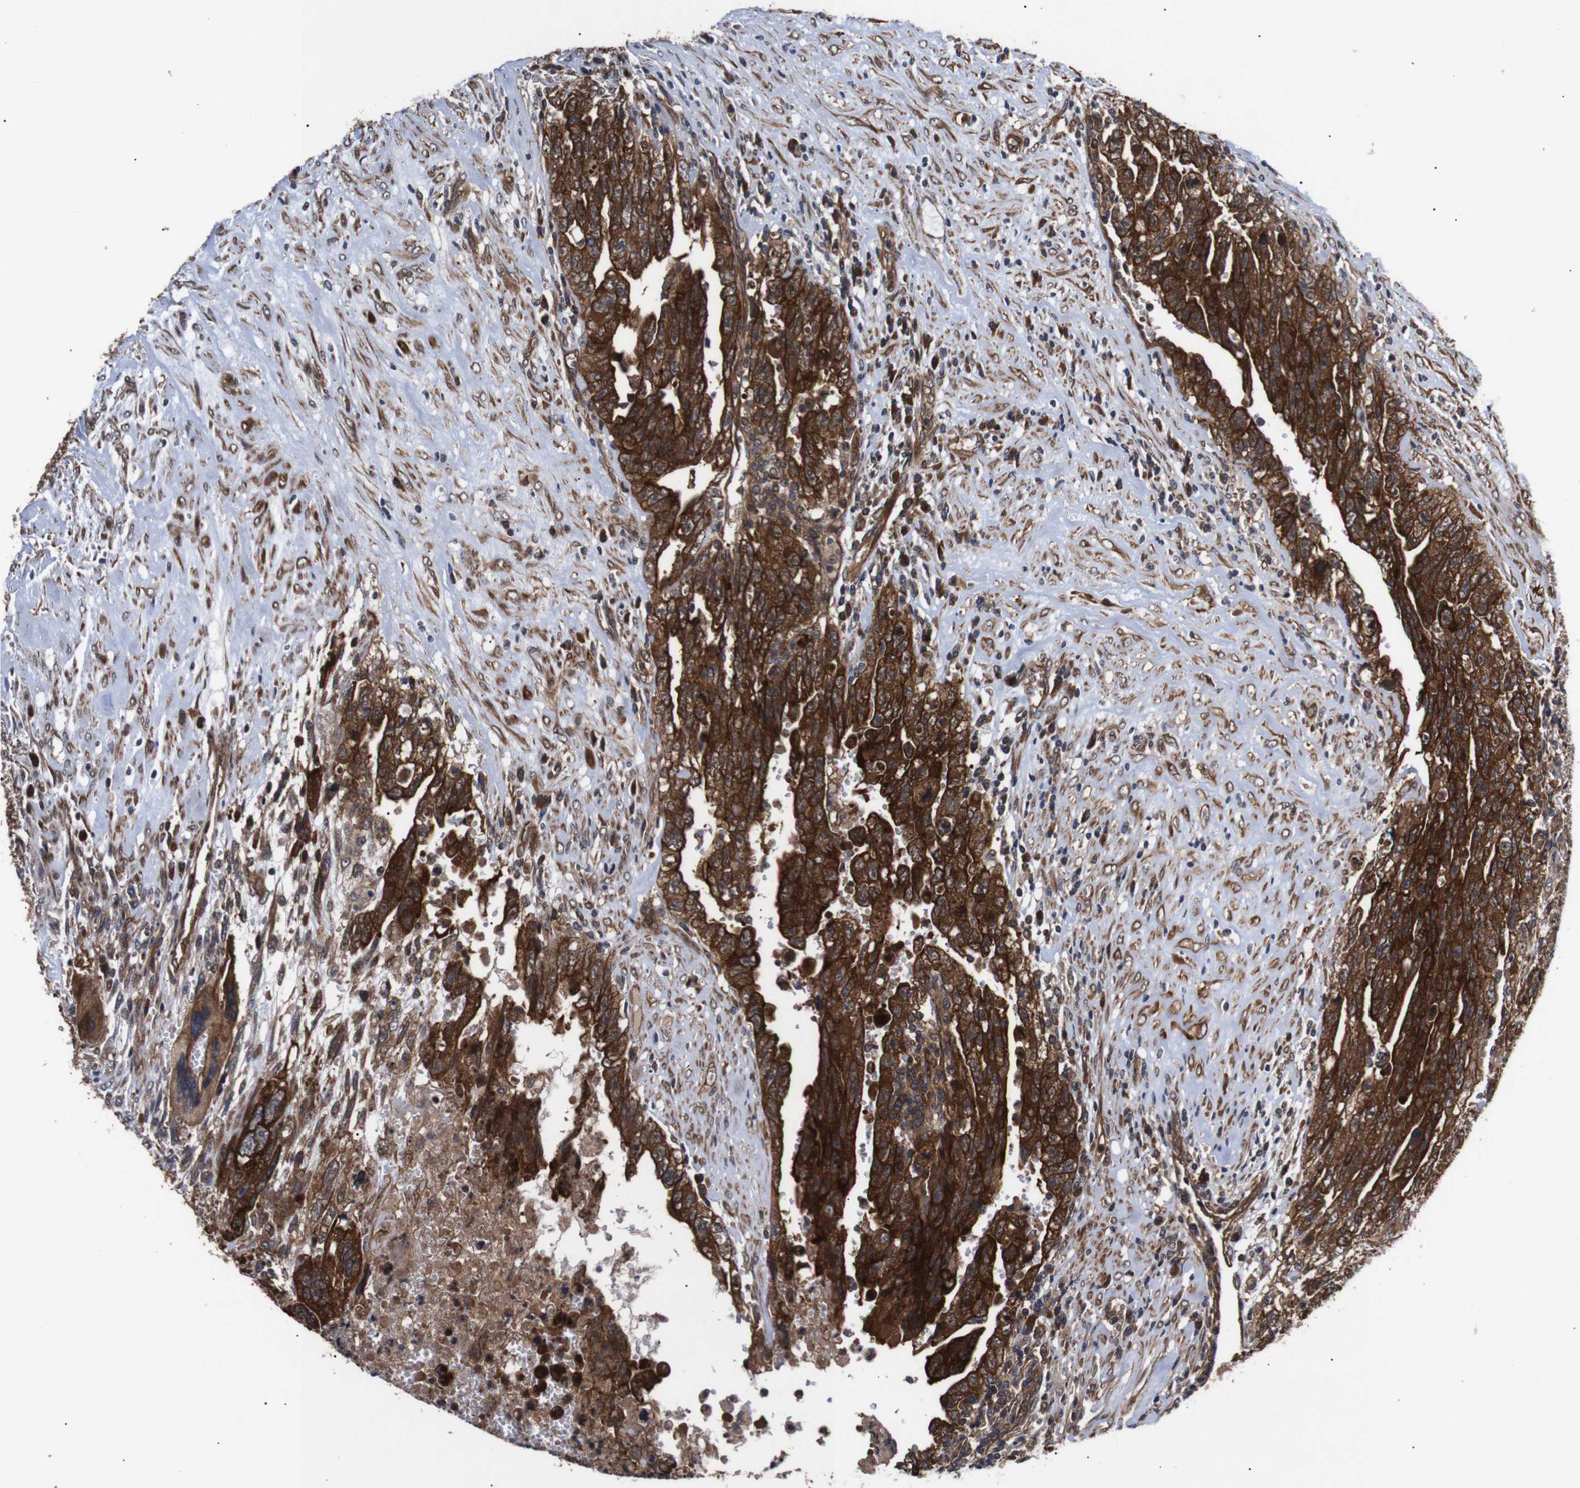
{"staining": {"intensity": "strong", "quantity": ">75%", "location": "cytoplasmic/membranous"}, "tissue": "testis cancer", "cell_type": "Tumor cells", "image_type": "cancer", "snomed": [{"axis": "morphology", "description": "Carcinoma, Embryonal, NOS"}, {"axis": "topography", "description": "Testis"}], "caption": "Tumor cells exhibit strong cytoplasmic/membranous expression in about >75% of cells in testis cancer. Using DAB (brown) and hematoxylin (blue) stains, captured at high magnification using brightfield microscopy.", "gene": "PAWR", "patient": {"sex": "male", "age": 28}}